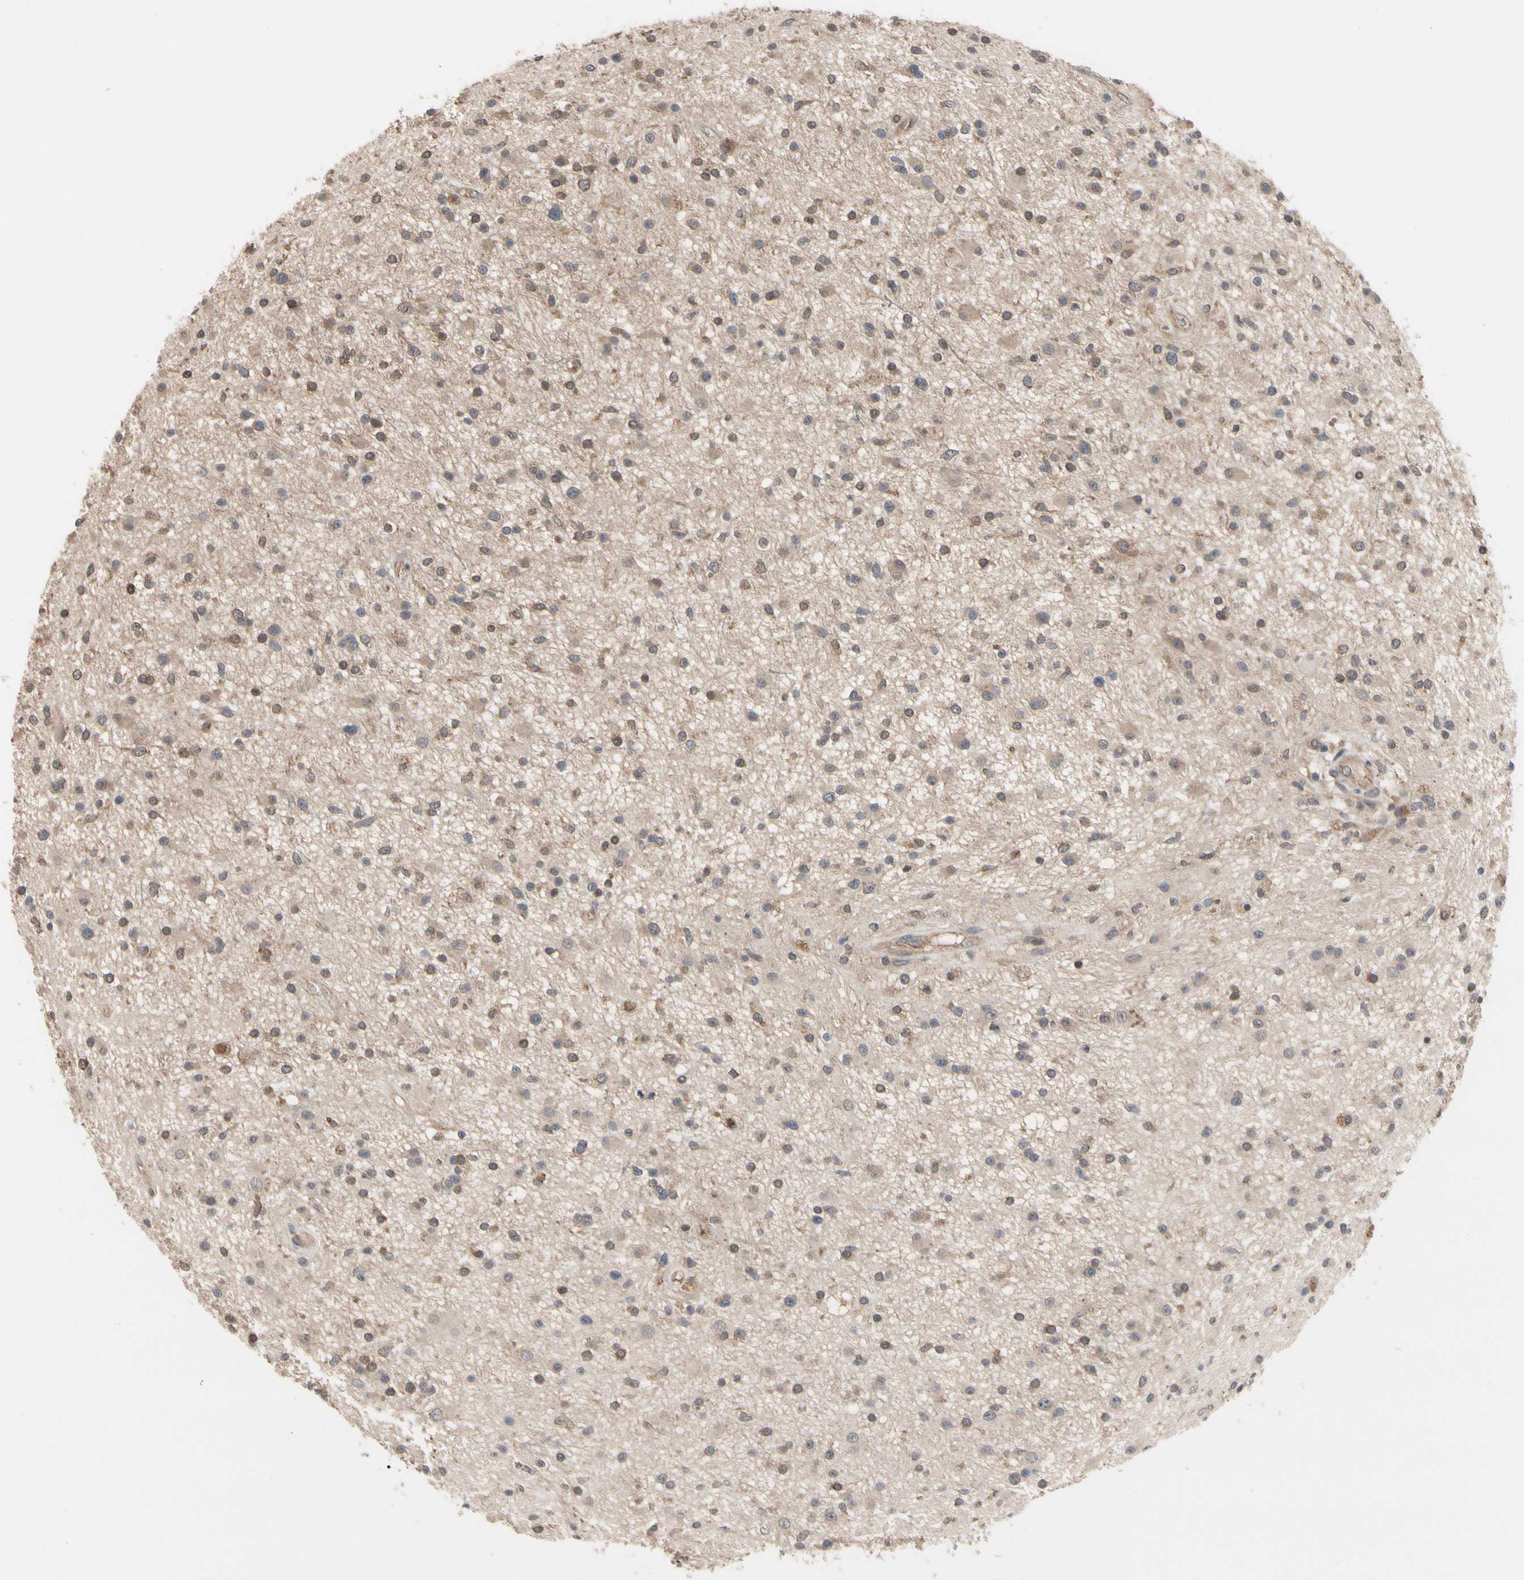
{"staining": {"intensity": "moderate", "quantity": ">75%", "location": "cytoplasmic/membranous"}, "tissue": "glioma", "cell_type": "Tumor cells", "image_type": "cancer", "snomed": [{"axis": "morphology", "description": "Glioma, malignant, High grade"}, {"axis": "topography", "description": "Brain"}], "caption": "Human glioma stained with a protein marker shows moderate staining in tumor cells.", "gene": "DPP8", "patient": {"sex": "male", "age": 33}}